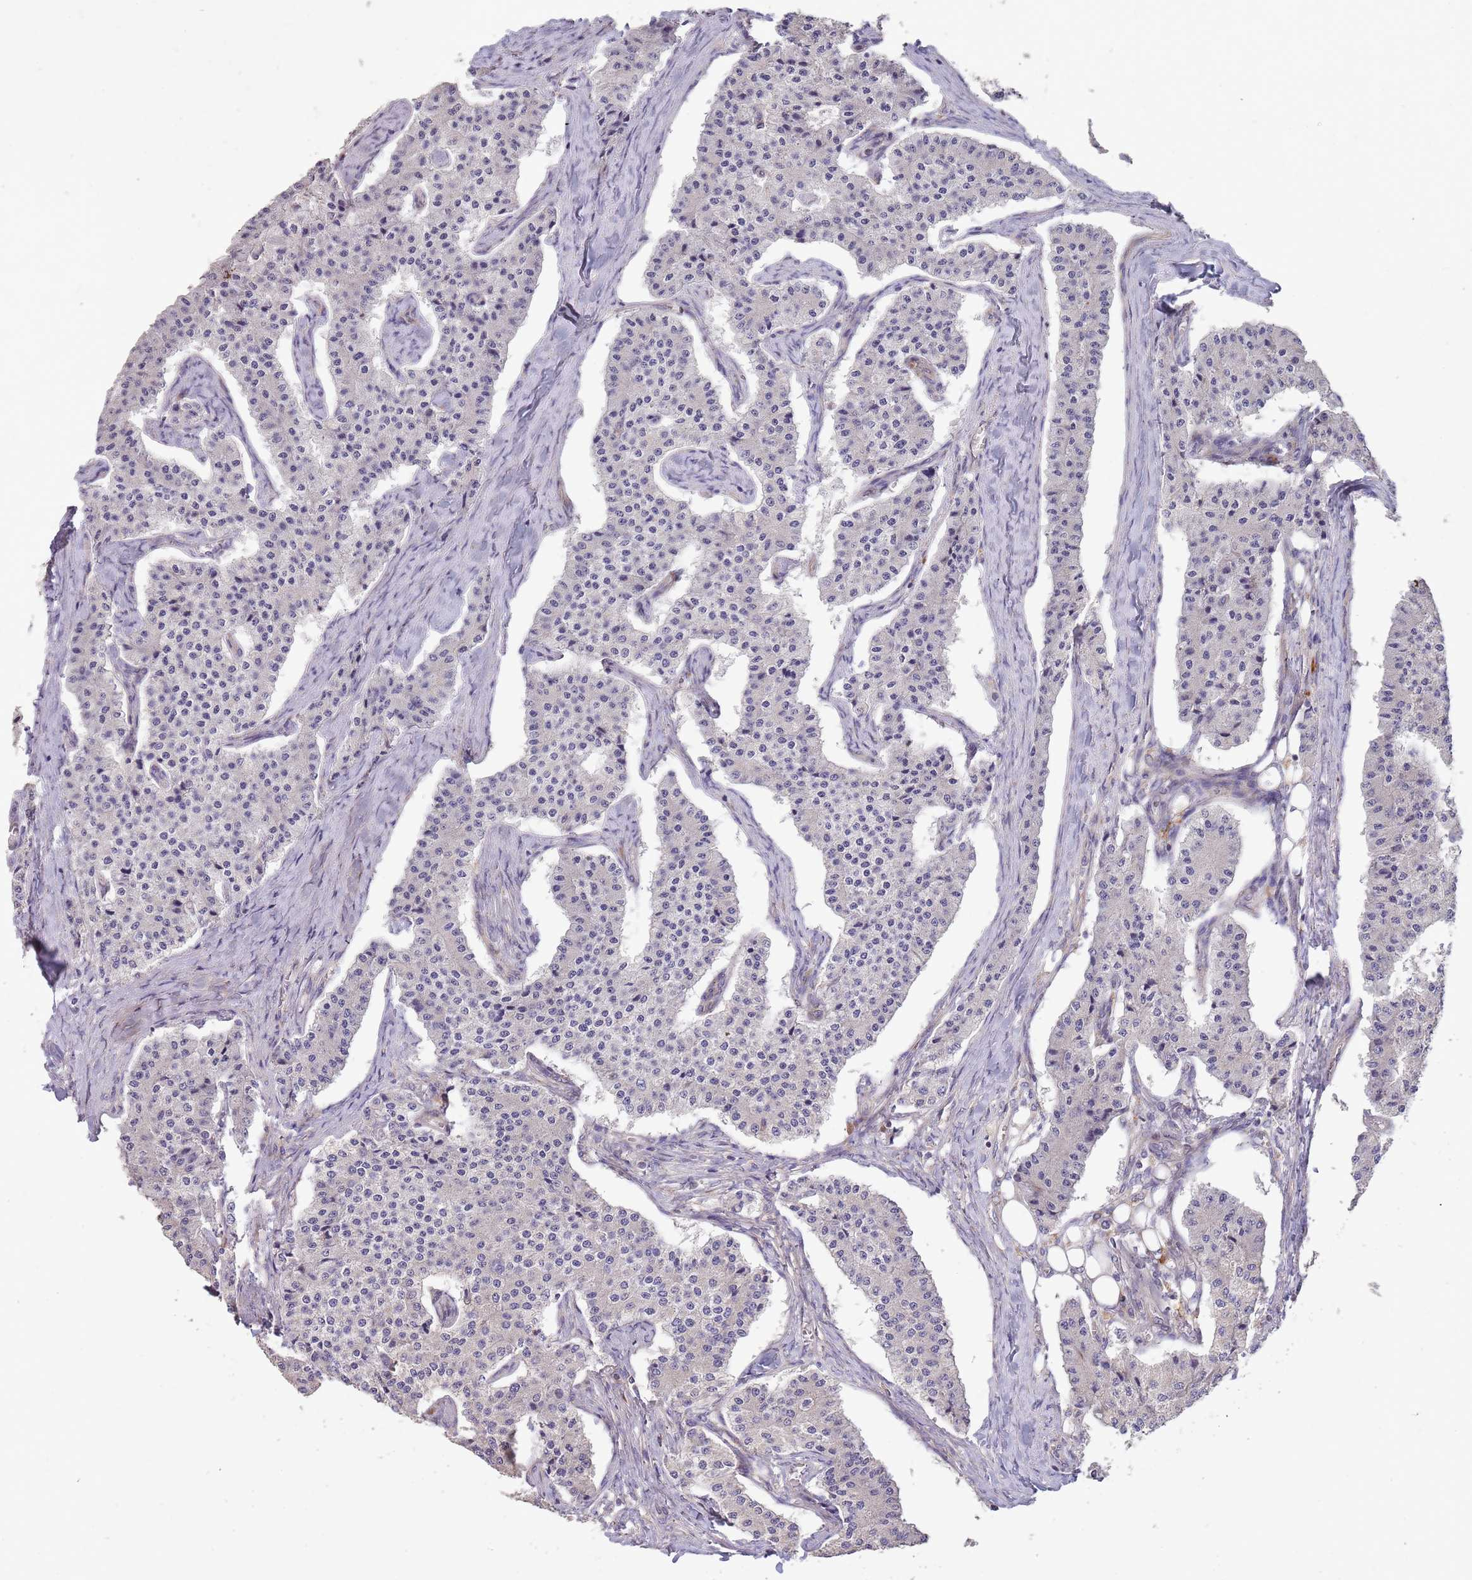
{"staining": {"intensity": "negative", "quantity": "none", "location": "none"}, "tissue": "carcinoid", "cell_type": "Tumor cells", "image_type": "cancer", "snomed": [{"axis": "morphology", "description": "Carcinoid, malignant, NOS"}, {"axis": "topography", "description": "Colon"}], "caption": "This is an immunohistochemistry (IHC) photomicrograph of human carcinoid (malignant). There is no positivity in tumor cells.", "gene": "ARMCX6", "patient": {"sex": "female", "age": 52}}